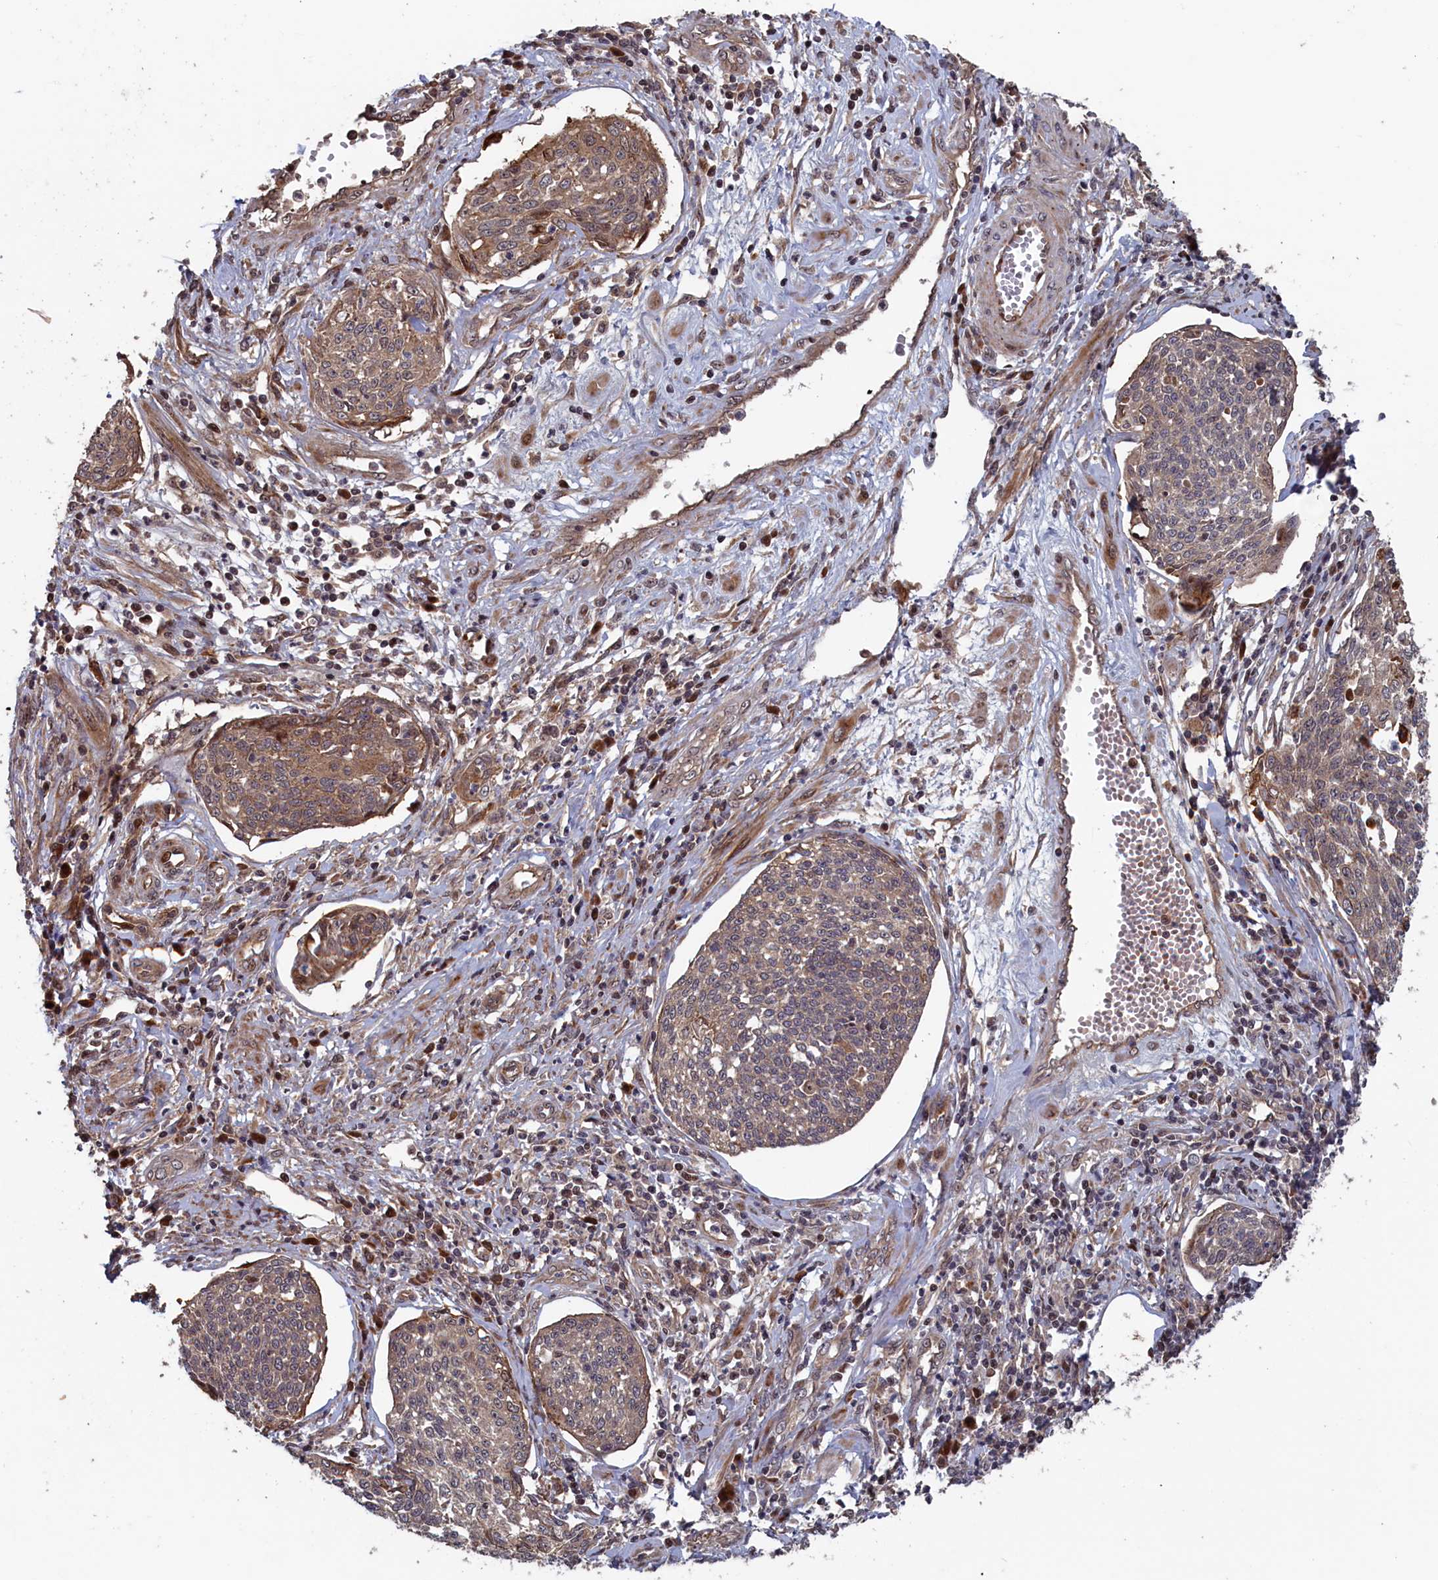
{"staining": {"intensity": "weak", "quantity": ">75%", "location": "cytoplasmic/membranous"}, "tissue": "cervical cancer", "cell_type": "Tumor cells", "image_type": "cancer", "snomed": [{"axis": "morphology", "description": "Squamous cell carcinoma, NOS"}, {"axis": "topography", "description": "Cervix"}], "caption": "Immunohistochemistry (IHC) of cervical cancer (squamous cell carcinoma) displays low levels of weak cytoplasmic/membranous expression in approximately >75% of tumor cells.", "gene": "LSG1", "patient": {"sex": "female", "age": 34}}